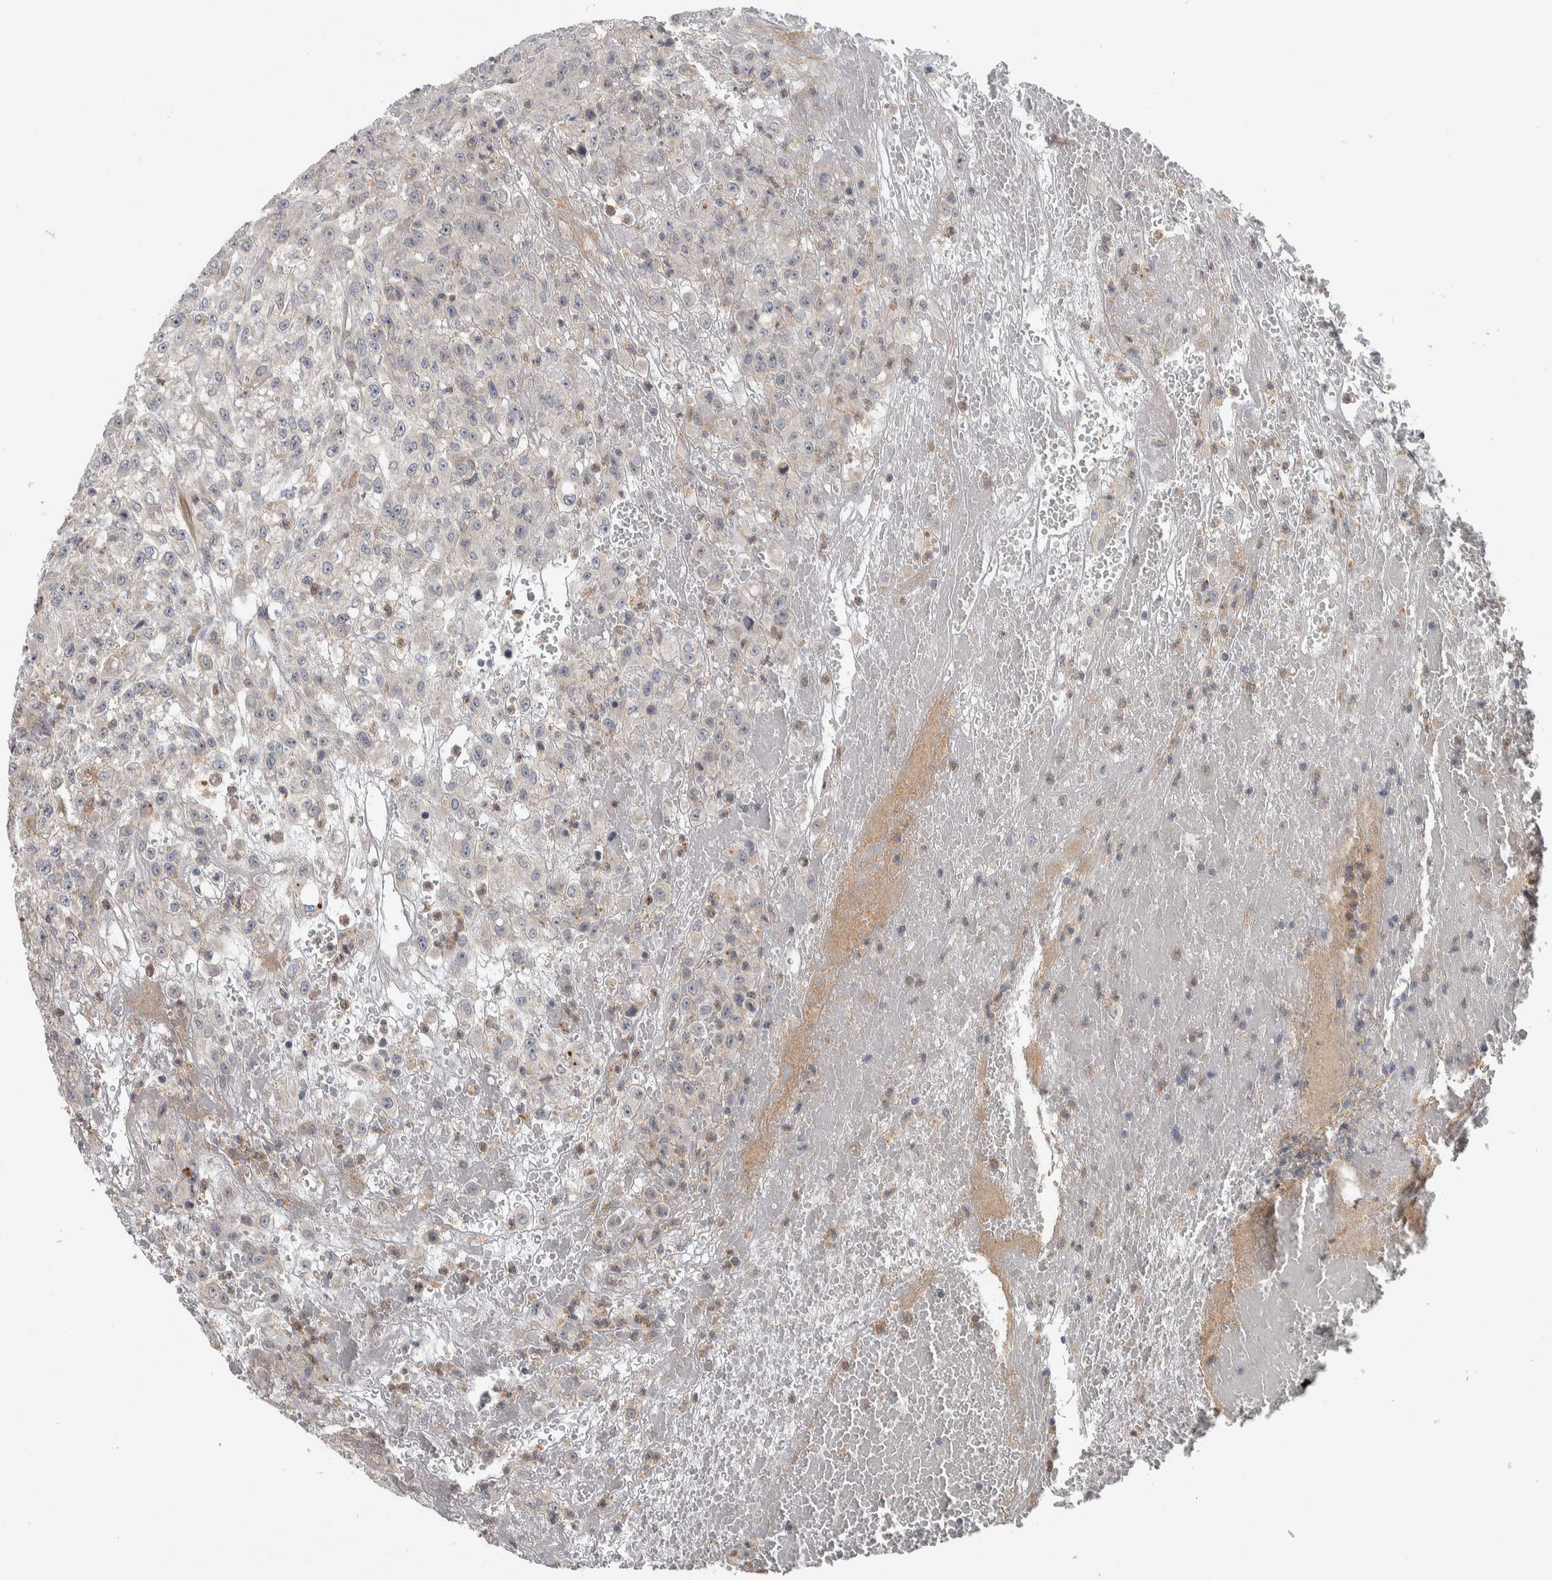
{"staining": {"intensity": "negative", "quantity": "none", "location": "none"}, "tissue": "urothelial cancer", "cell_type": "Tumor cells", "image_type": "cancer", "snomed": [{"axis": "morphology", "description": "Urothelial carcinoma, High grade"}, {"axis": "topography", "description": "Urinary bladder"}], "caption": "There is no significant expression in tumor cells of urothelial cancer.", "gene": "KCNJ3", "patient": {"sex": "male", "age": 46}}